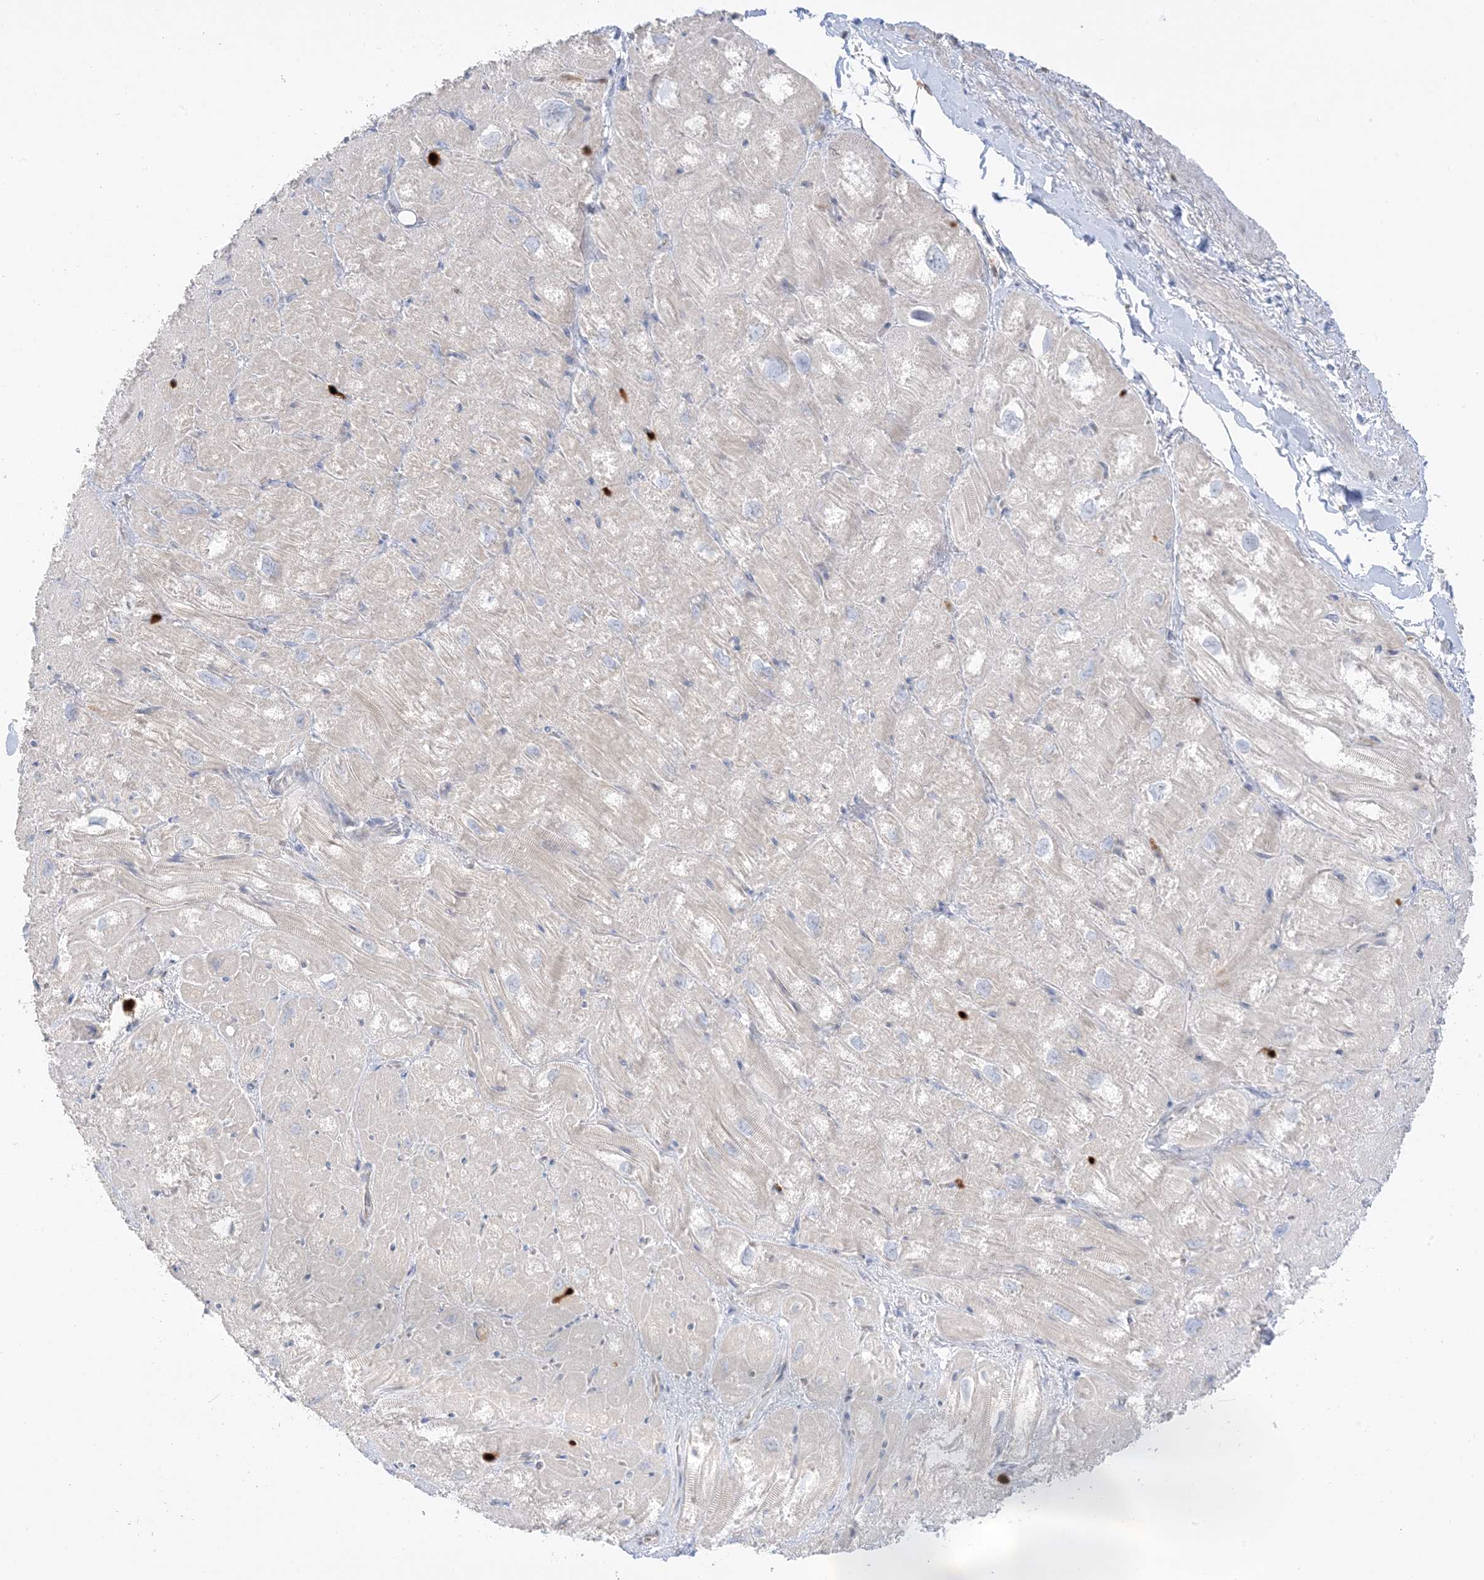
{"staining": {"intensity": "weak", "quantity": "25%-75%", "location": "cytoplasmic/membranous"}, "tissue": "heart muscle", "cell_type": "Cardiomyocytes", "image_type": "normal", "snomed": [{"axis": "morphology", "description": "Normal tissue, NOS"}, {"axis": "topography", "description": "Heart"}], "caption": "DAB immunohistochemical staining of normal heart muscle reveals weak cytoplasmic/membranous protein positivity in approximately 25%-75% of cardiomyocytes. (Brightfield microscopy of DAB IHC at high magnification).", "gene": "GCA", "patient": {"sex": "male", "age": 50}}